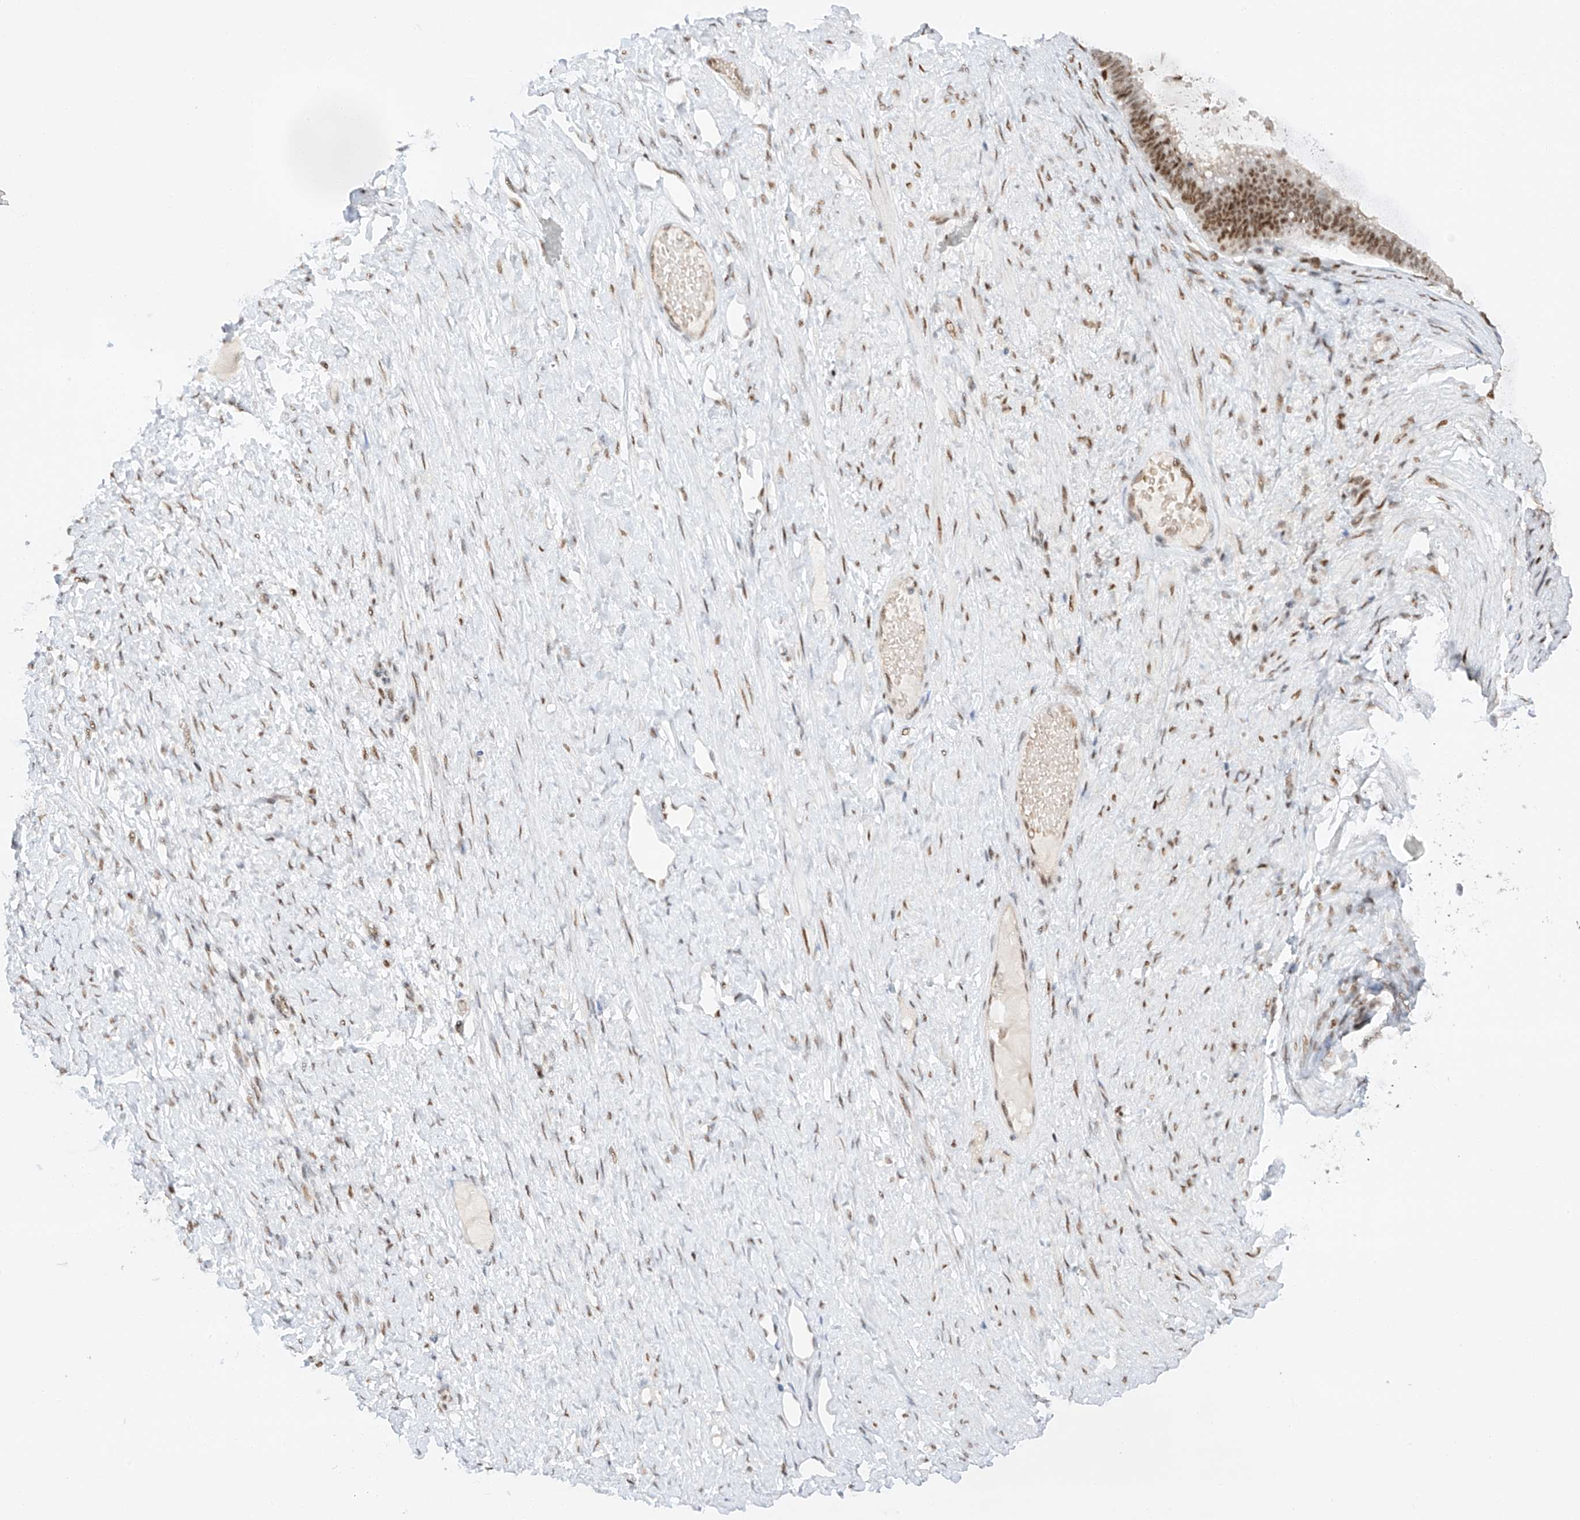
{"staining": {"intensity": "moderate", "quantity": ">75%", "location": "cytoplasmic/membranous,nuclear"}, "tissue": "ovarian cancer", "cell_type": "Tumor cells", "image_type": "cancer", "snomed": [{"axis": "morphology", "description": "Cystadenocarcinoma, mucinous, NOS"}, {"axis": "topography", "description": "Ovary"}], "caption": "Ovarian cancer tissue displays moderate cytoplasmic/membranous and nuclear positivity in approximately >75% of tumor cells", "gene": "POGK", "patient": {"sex": "female", "age": 61}}